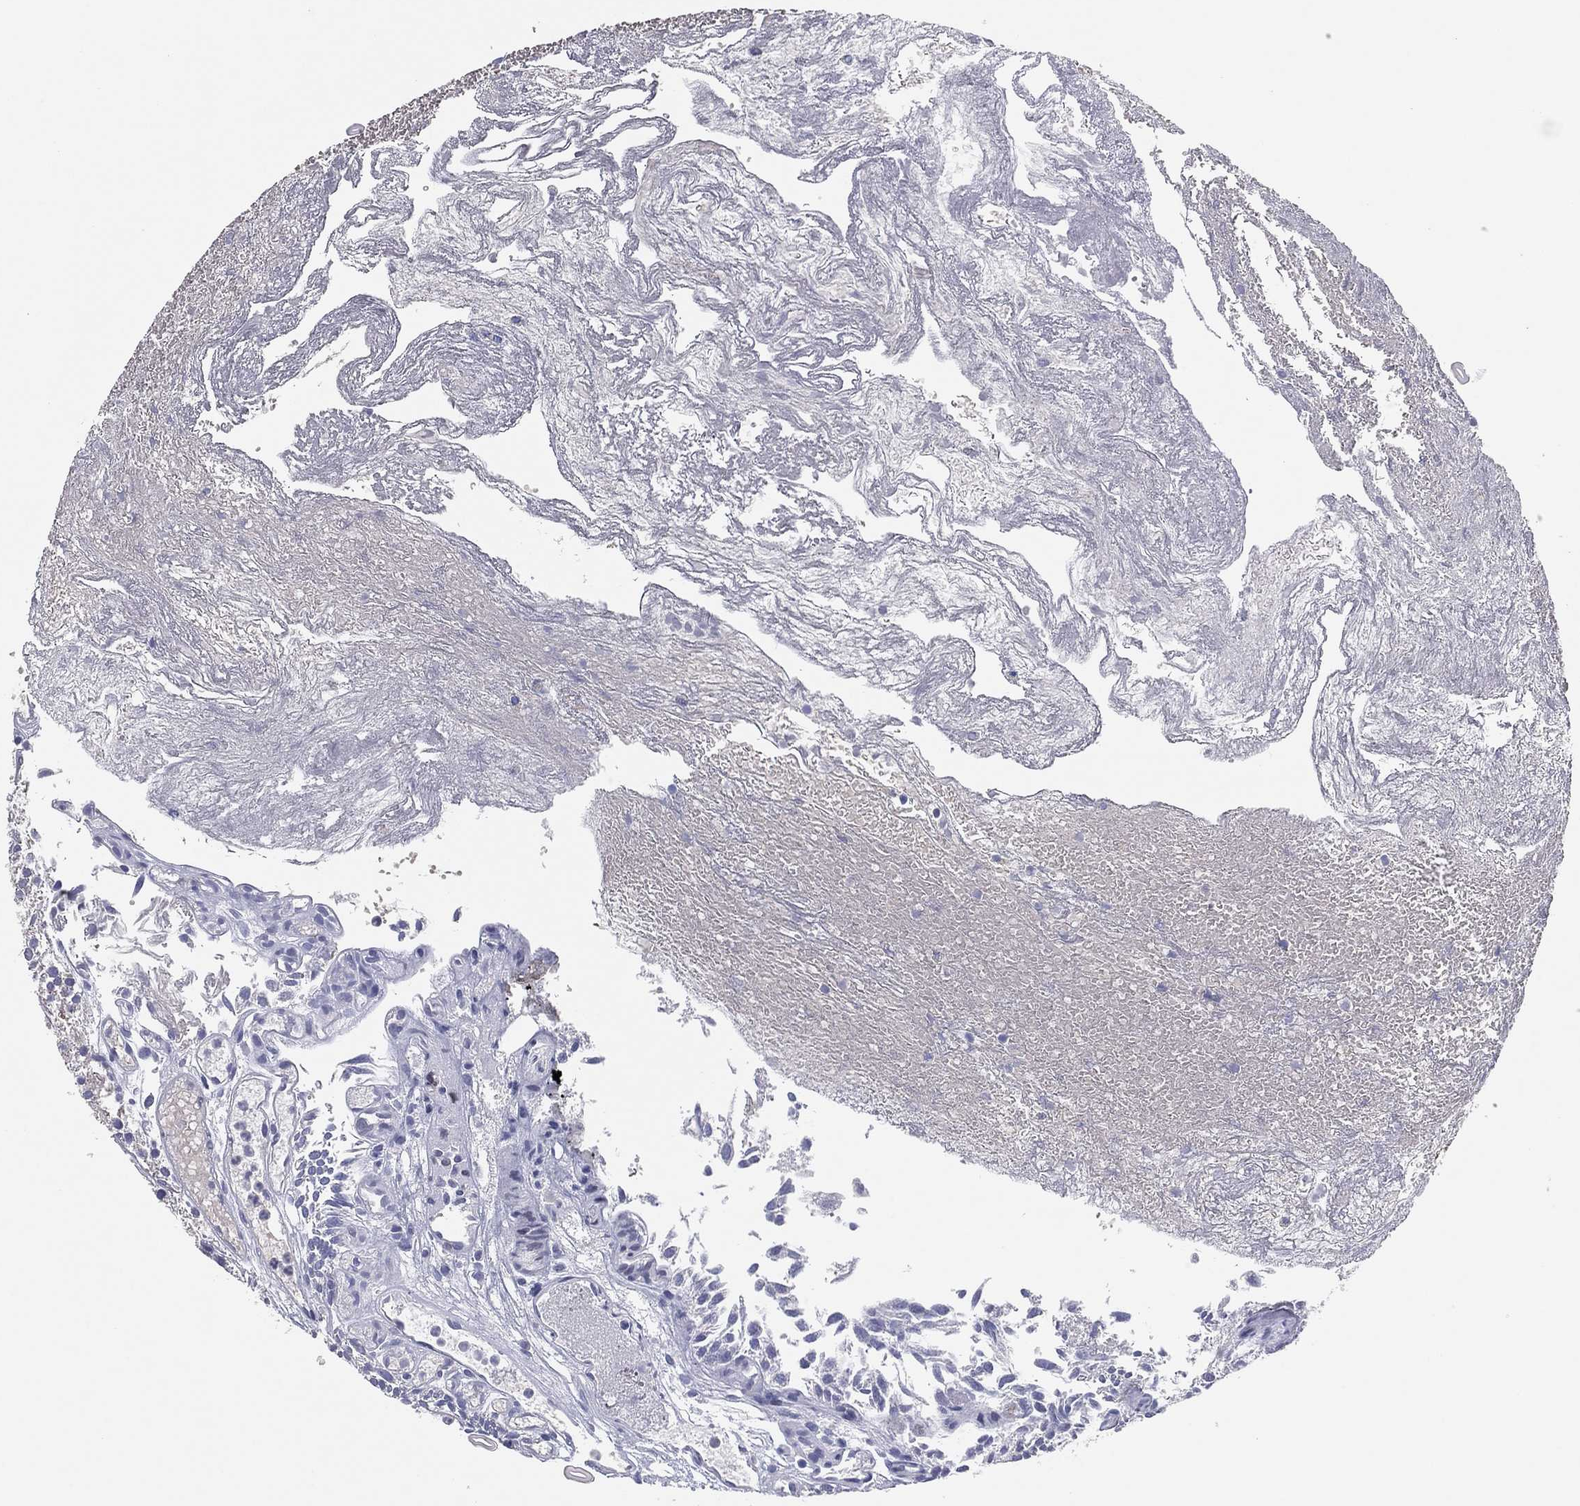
{"staining": {"intensity": "negative", "quantity": "none", "location": "none"}, "tissue": "urothelial cancer", "cell_type": "Tumor cells", "image_type": "cancer", "snomed": [{"axis": "morphology", "description": "Urothelial carcinoma, Low grade"}, {"axis": "topography", "description": "Urinary bladder"}], "caption": "IHC of urothelial carcinoma (low-grade) reveals no expression in tumor cells.", "gene": "HEATR4", "patient": {"sex": "male", "age": 79}}